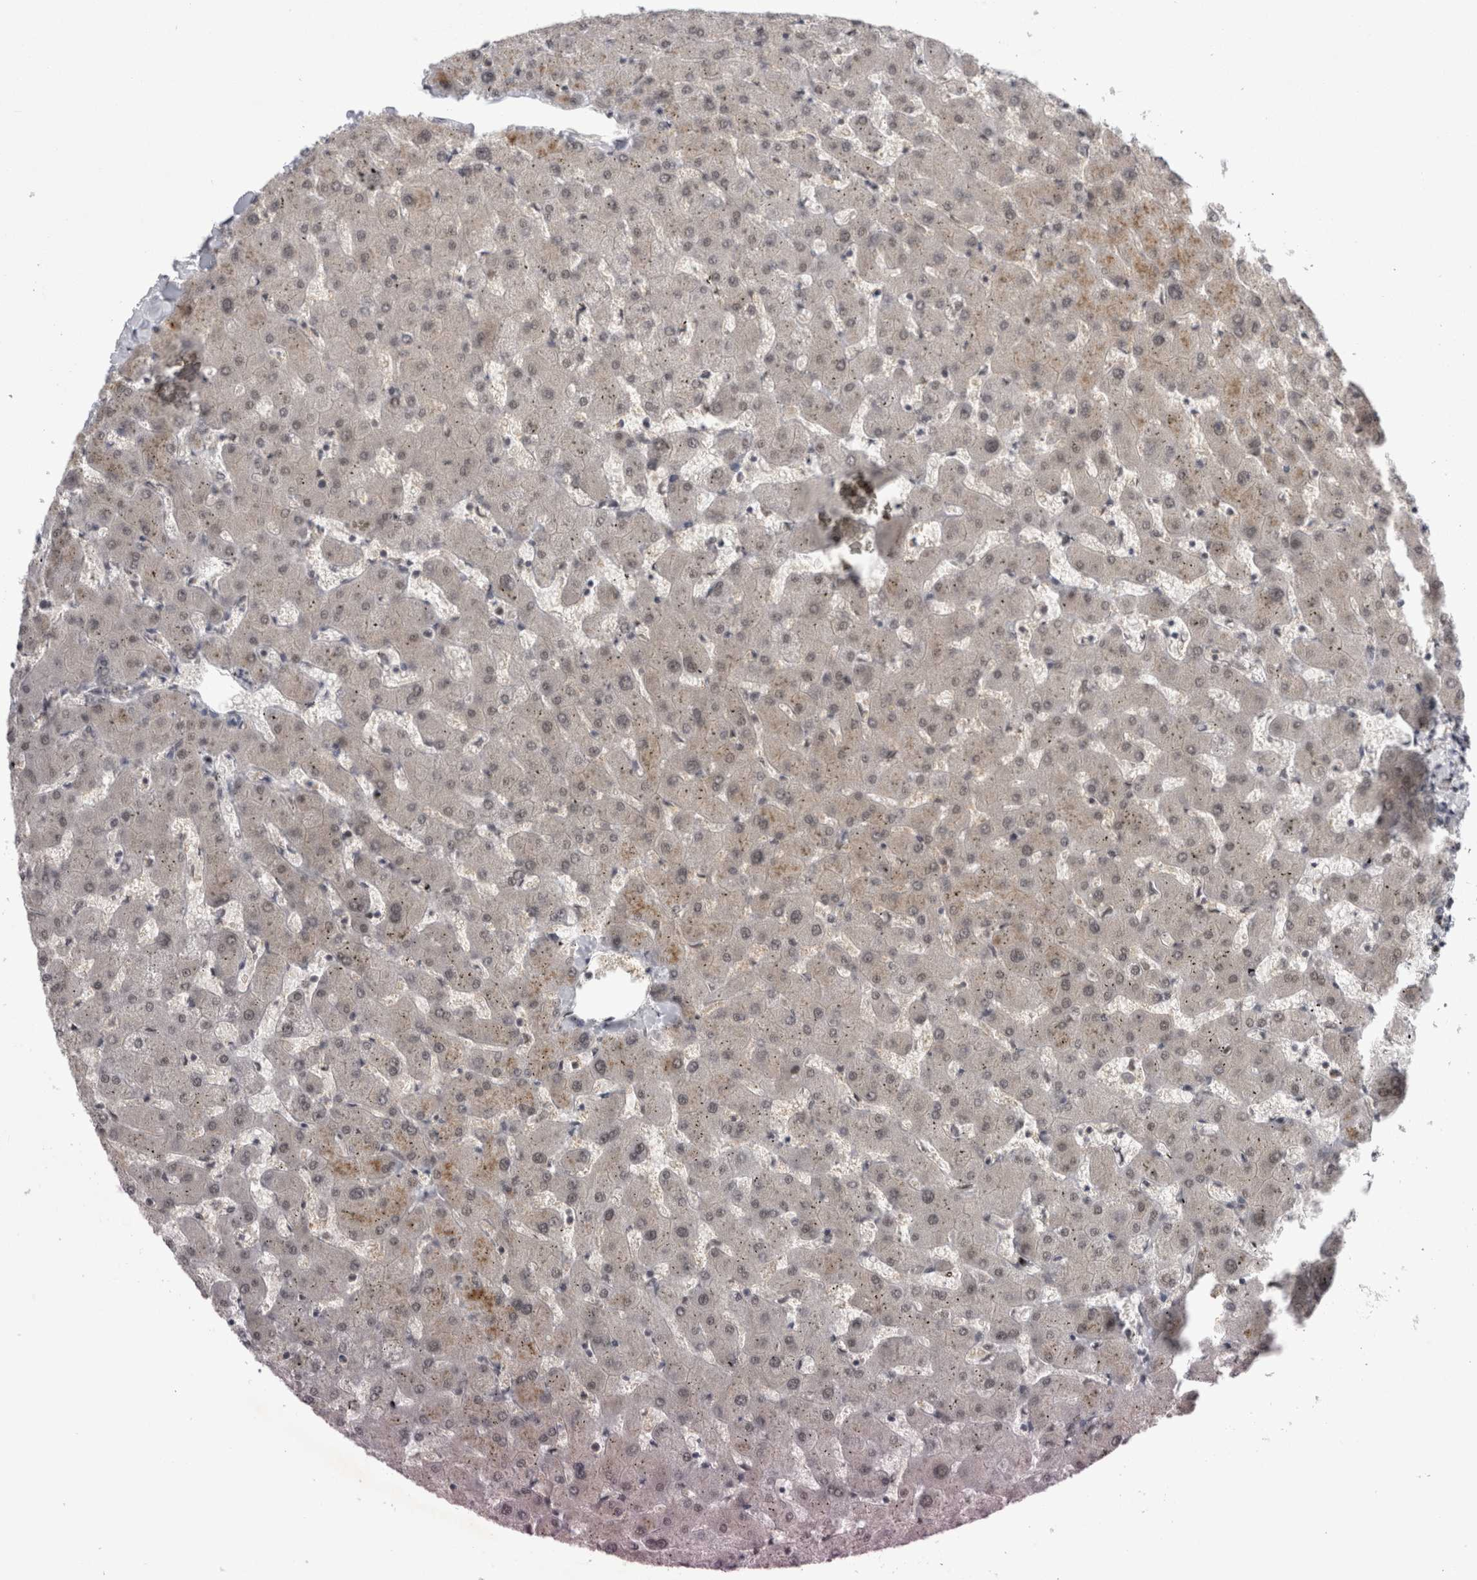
{"staining": {"intensity": "weak", "quantity": "25%-75%", "location": "nuclear"}, "tissue": "liver", "cell_type": "Cholangiocytes", "image_type": "normal", "snomed": [{"axis": "morphology", "description": "Normal tissue, NOS"}, {"axis": "topography", "description": "Liver"}], "caption": "Immunohistochemistry (IHC) (DAB) staining of normal human liver shows weak nuclear protein positivity in about 25%-75% of cholangiocytes. (Brightfield microscopy of DAB IHC at high magnification).", "gene": "PSMB2", "patient": {"sex": "female", "age": 63}}